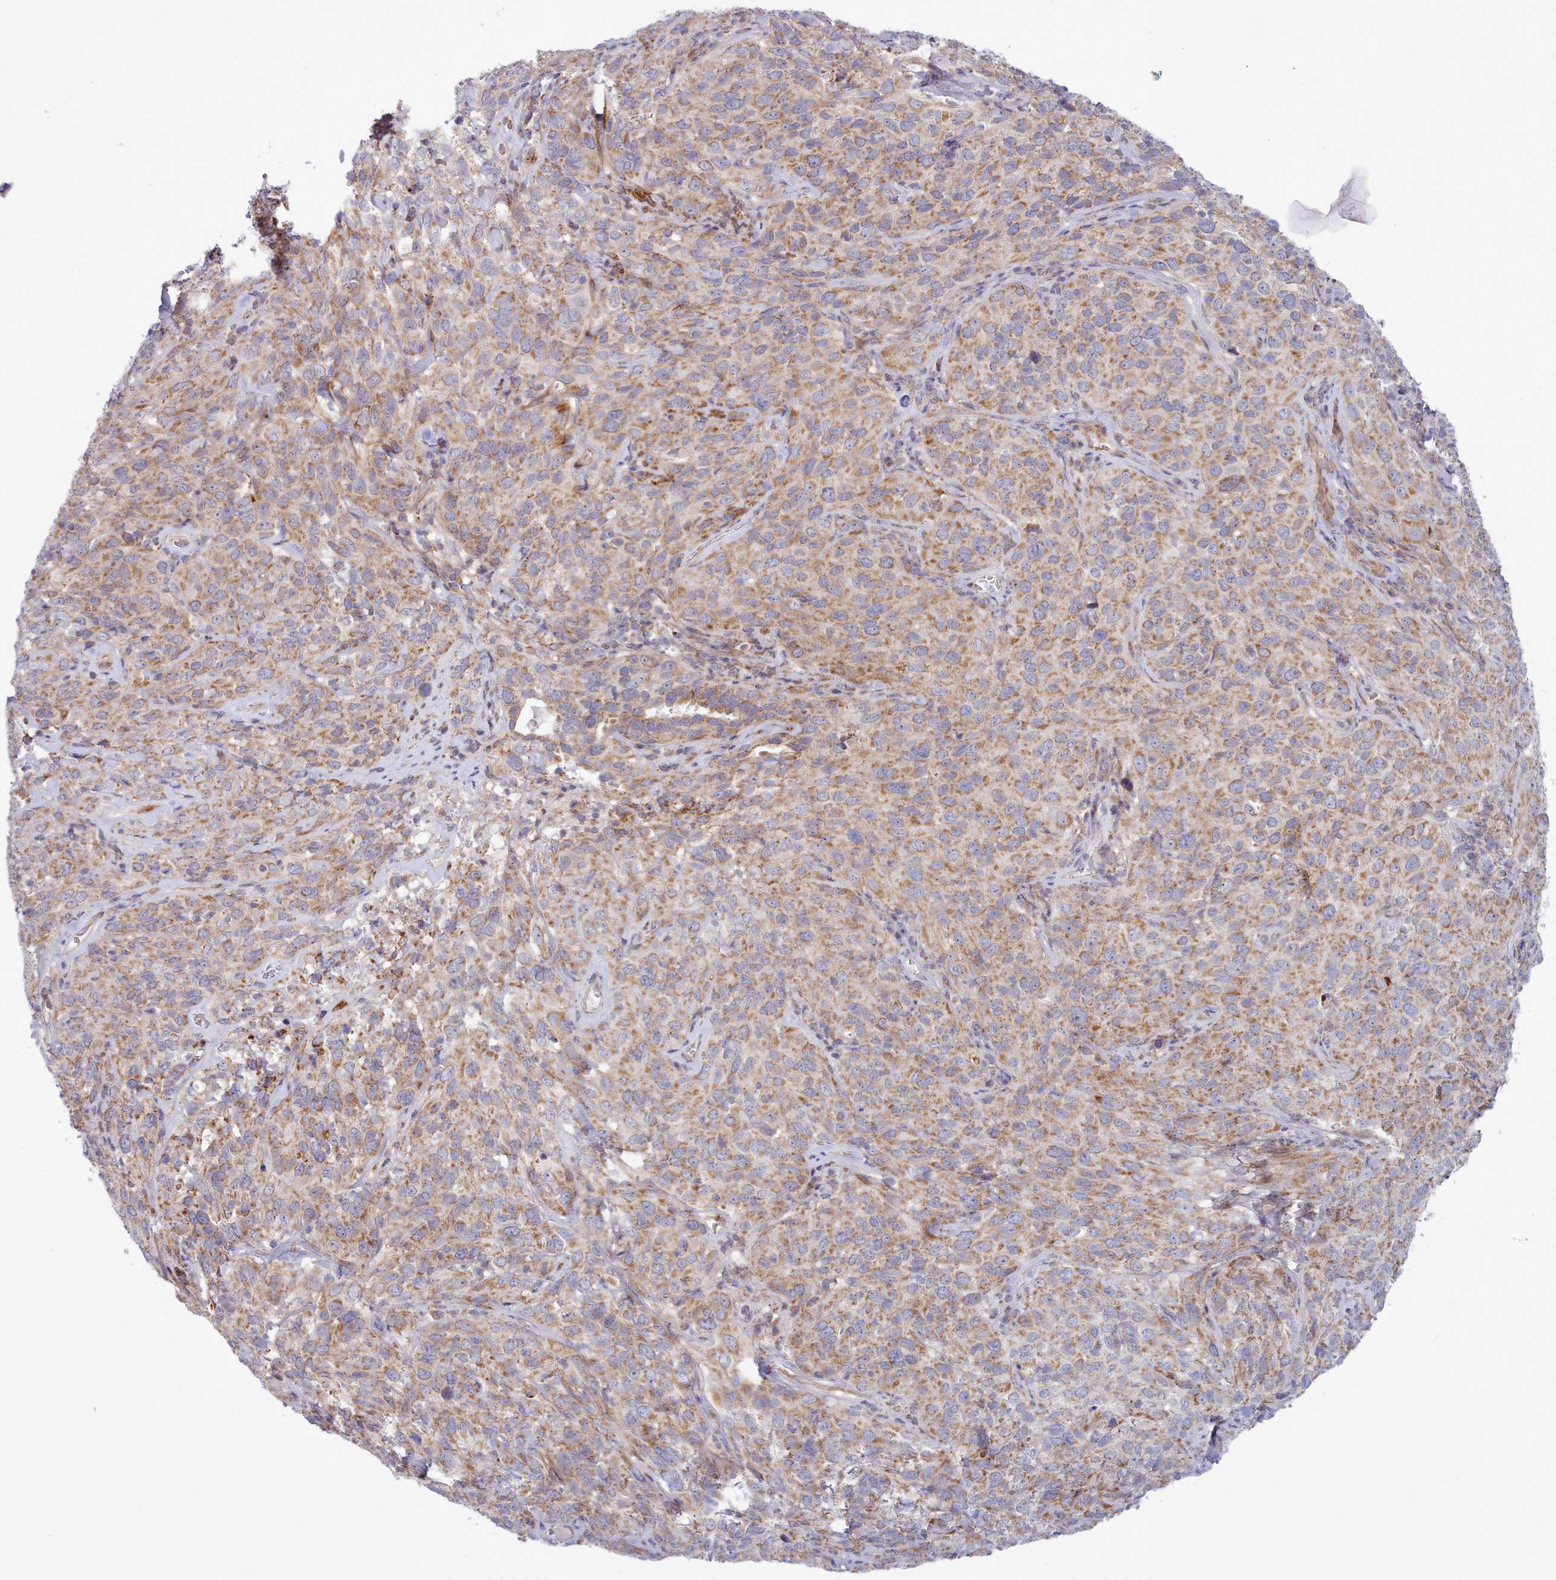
{"staining": {"intensity": "moderate", "quantity": ">75%", "location": "cytoplasmic/membranous"}, "tissue": "cervical cancer", "cell_type": "Tumor cells", "image_type": "cancer", "snomed": [{"axis": "morphology", "description": "Squamous cell carcinoma, NOS"}, {"axis": "topography", "description": "Cervix"}], "caption": "Human cervical cancer stained with a protein marker demonstrates moderate staining in tumor cells.", "gene": "MRPL21", "patient": {"sex": "female", "age": 51}}